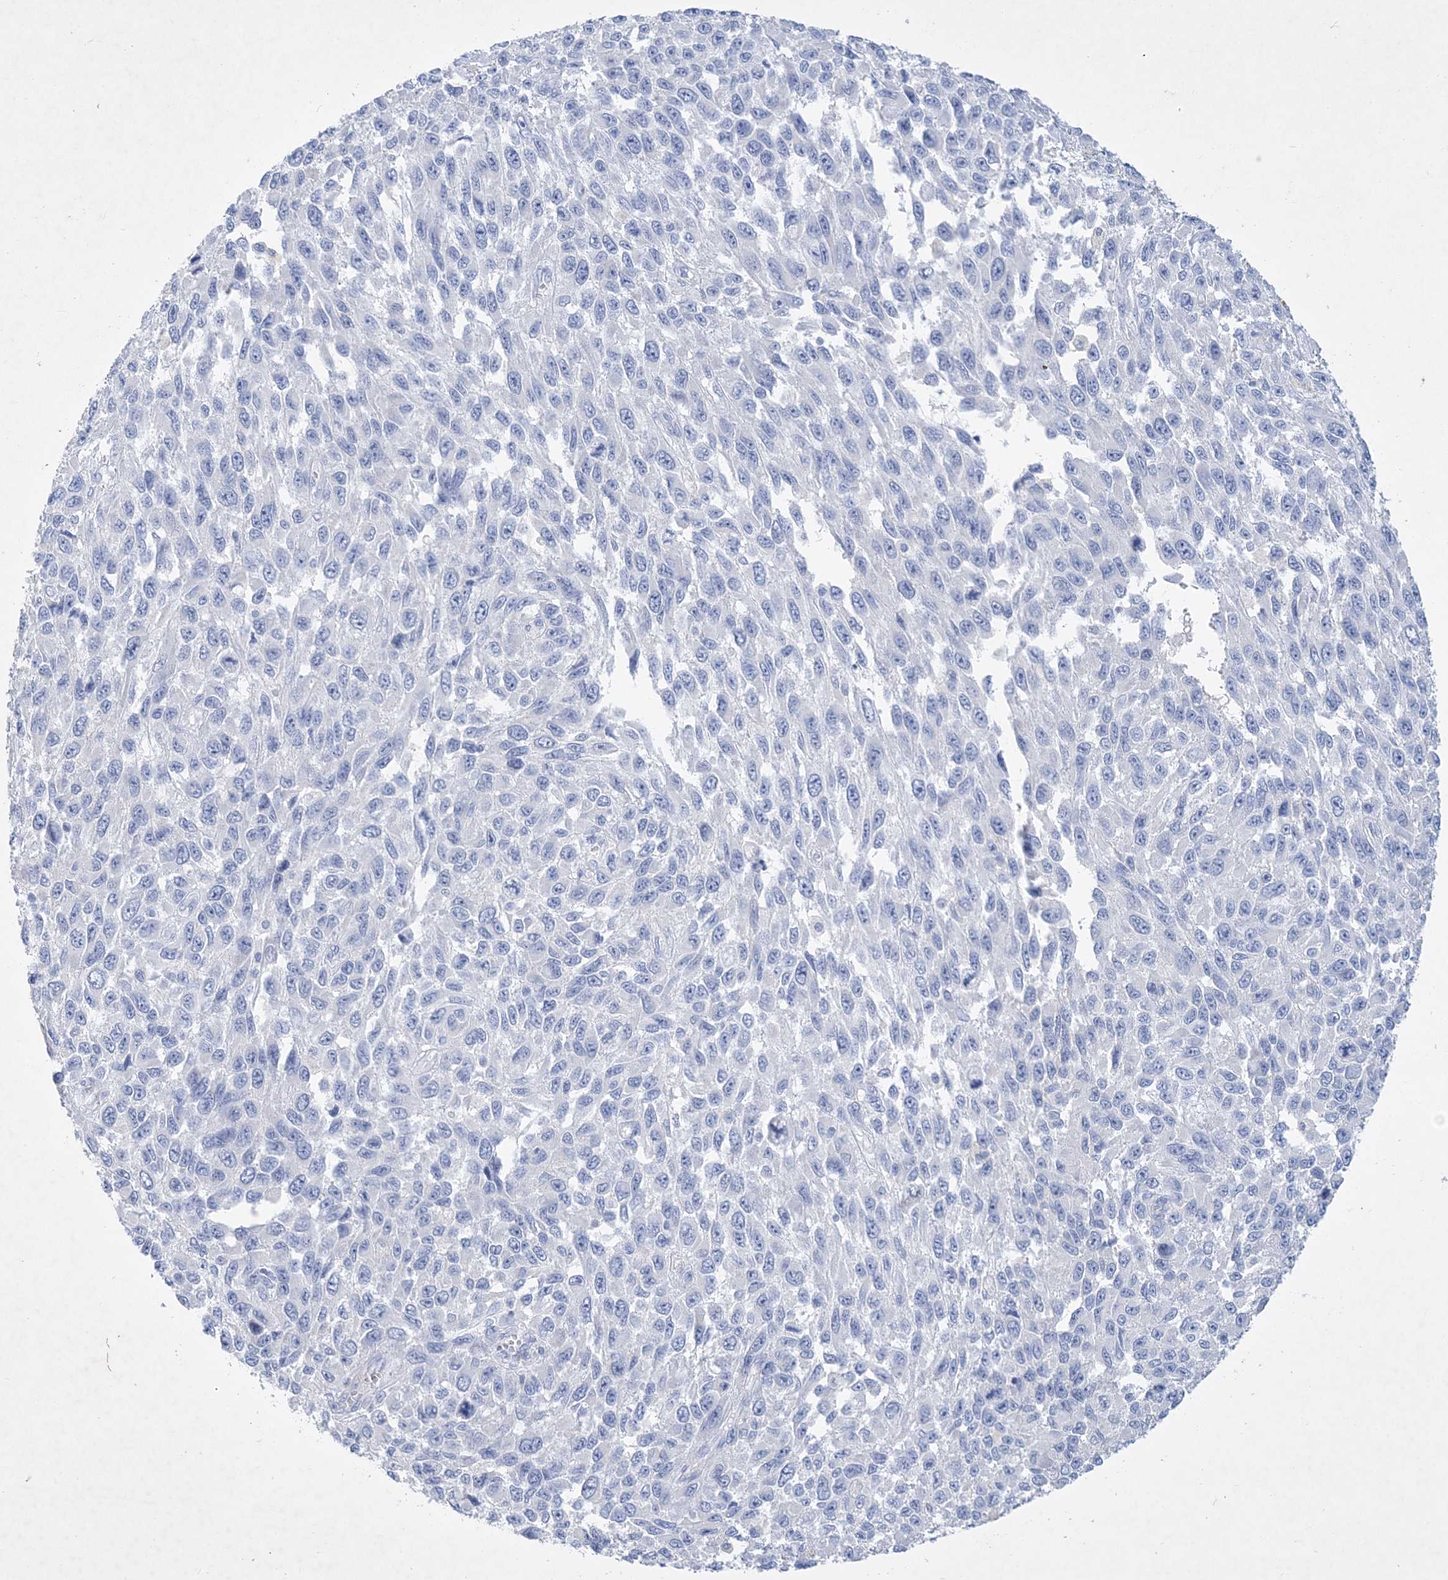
{"staining": {"intensity": "negative", "quantity": "none", "location": "none"}, "tissue": "melanoma", "cell_type": "Tumor cells", "image_type": "cancer", "snomed": [{"axis": "morphology", "description": "Malignant melanoma, NOS"}, {"axis": "topography", "description": "Skin"}], "caption": "This is a image of immunohistochemistry (IHC) staining of malignant melanoma, which shows no staining in tumor cells.", "gene": "COPS8", "patient": {"sex": "female", "age": 96}}